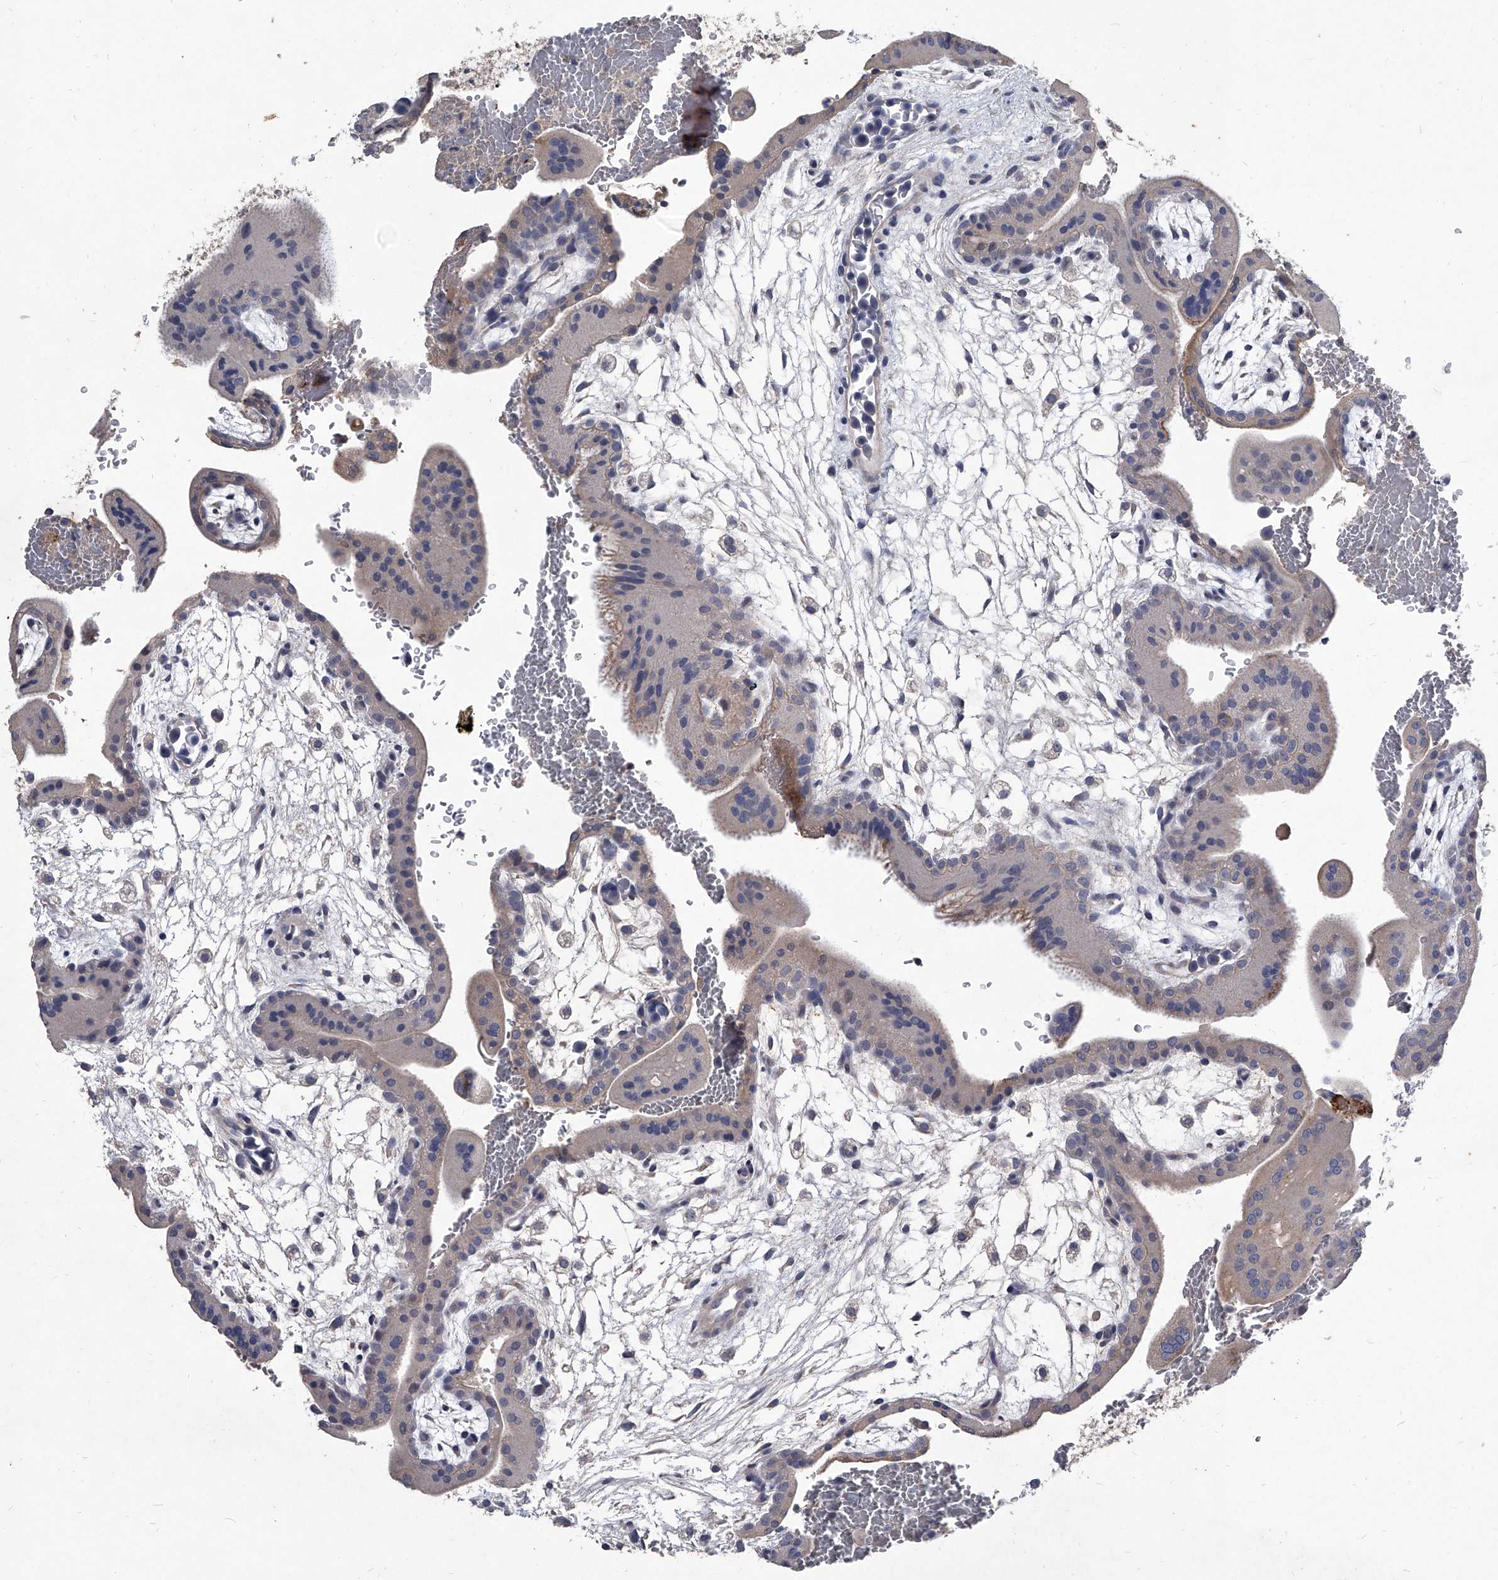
{"staining": {"intensity": "negative", "quantity": "none", "location": "none"}, "tissue": "placenta", "cell_type": "Decidual cells", "image_type": "normal", "snomed": [{"axis": "morphology", "description": "Normal tissue, NOS"}, {"axis": "topography", "description": "Placenta"}], "caption": "IHC photomicrograph of benign human placenta stained for a protein (brown), which reveals no positivity in decidual cells.", "gene": "C5", "patient": {"sex": "female", "age": 35}}